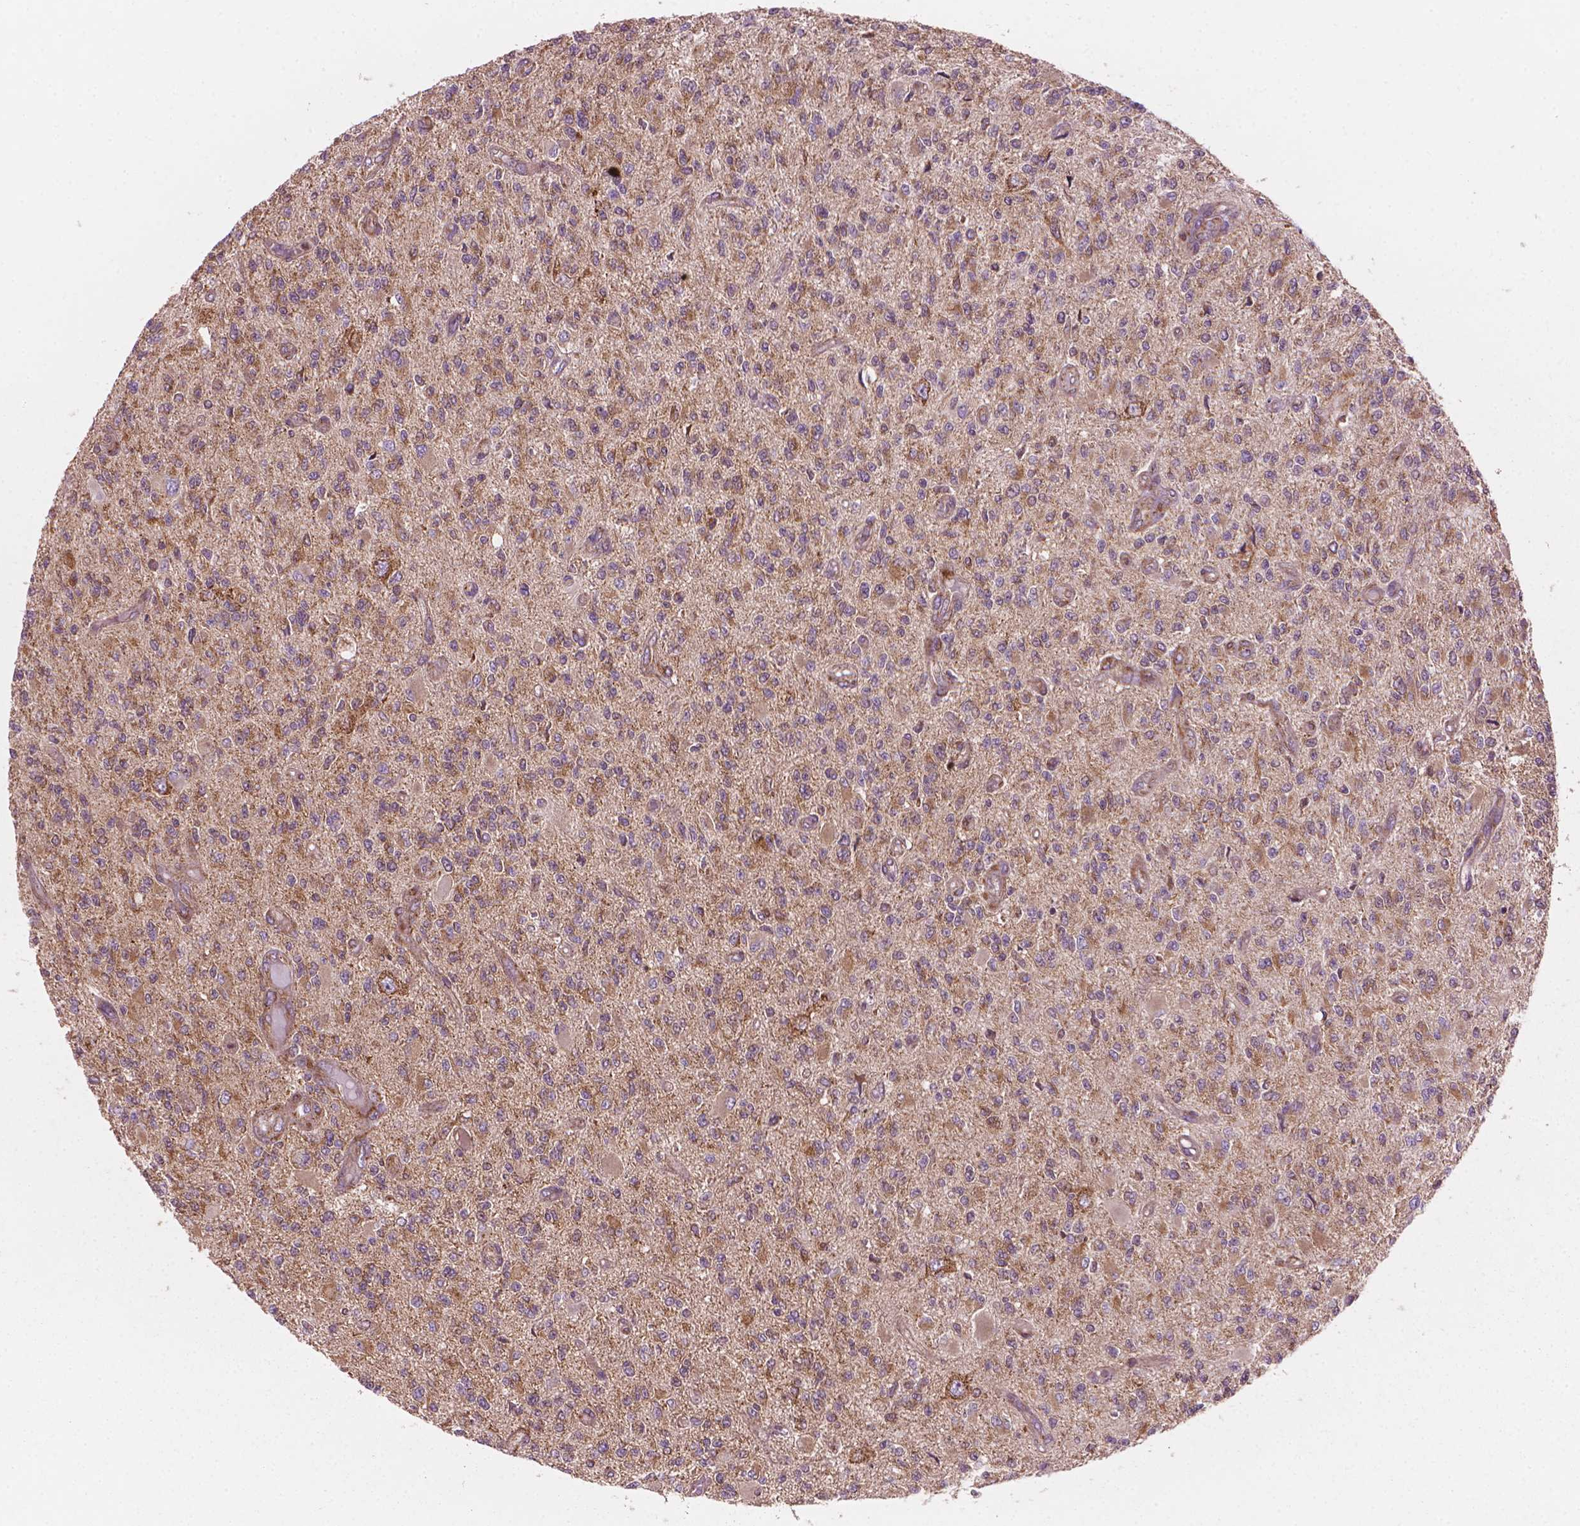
{"staining": {"intensity": "moderate", "quantity": ">75%", "location": "cytoplasmic/membranous"}, "tissue": "glioma", "cell_type": "Tumor cells", "image_type": "cancer", "snomed": [{"axis": "morphology", "description": "Glioma, malignant, High grade"}, {"axis": "topography", "description": "Brain"}], "caption": "A high-resolution photomicrograph shows IHC staining of high-grade glioma (malignant), which shows moderate cytoplasmic/membranous staining in about >75% of tumor cells. The staining was performed using DAB (3,3'-diaminobenzidine) to visualize the protein expression in brown, while the nuclei were stained in blue with hematoxylin (Magnification: 20x).", "gene": "VARS2", "patient": {"sex": "female", "age": 63}}